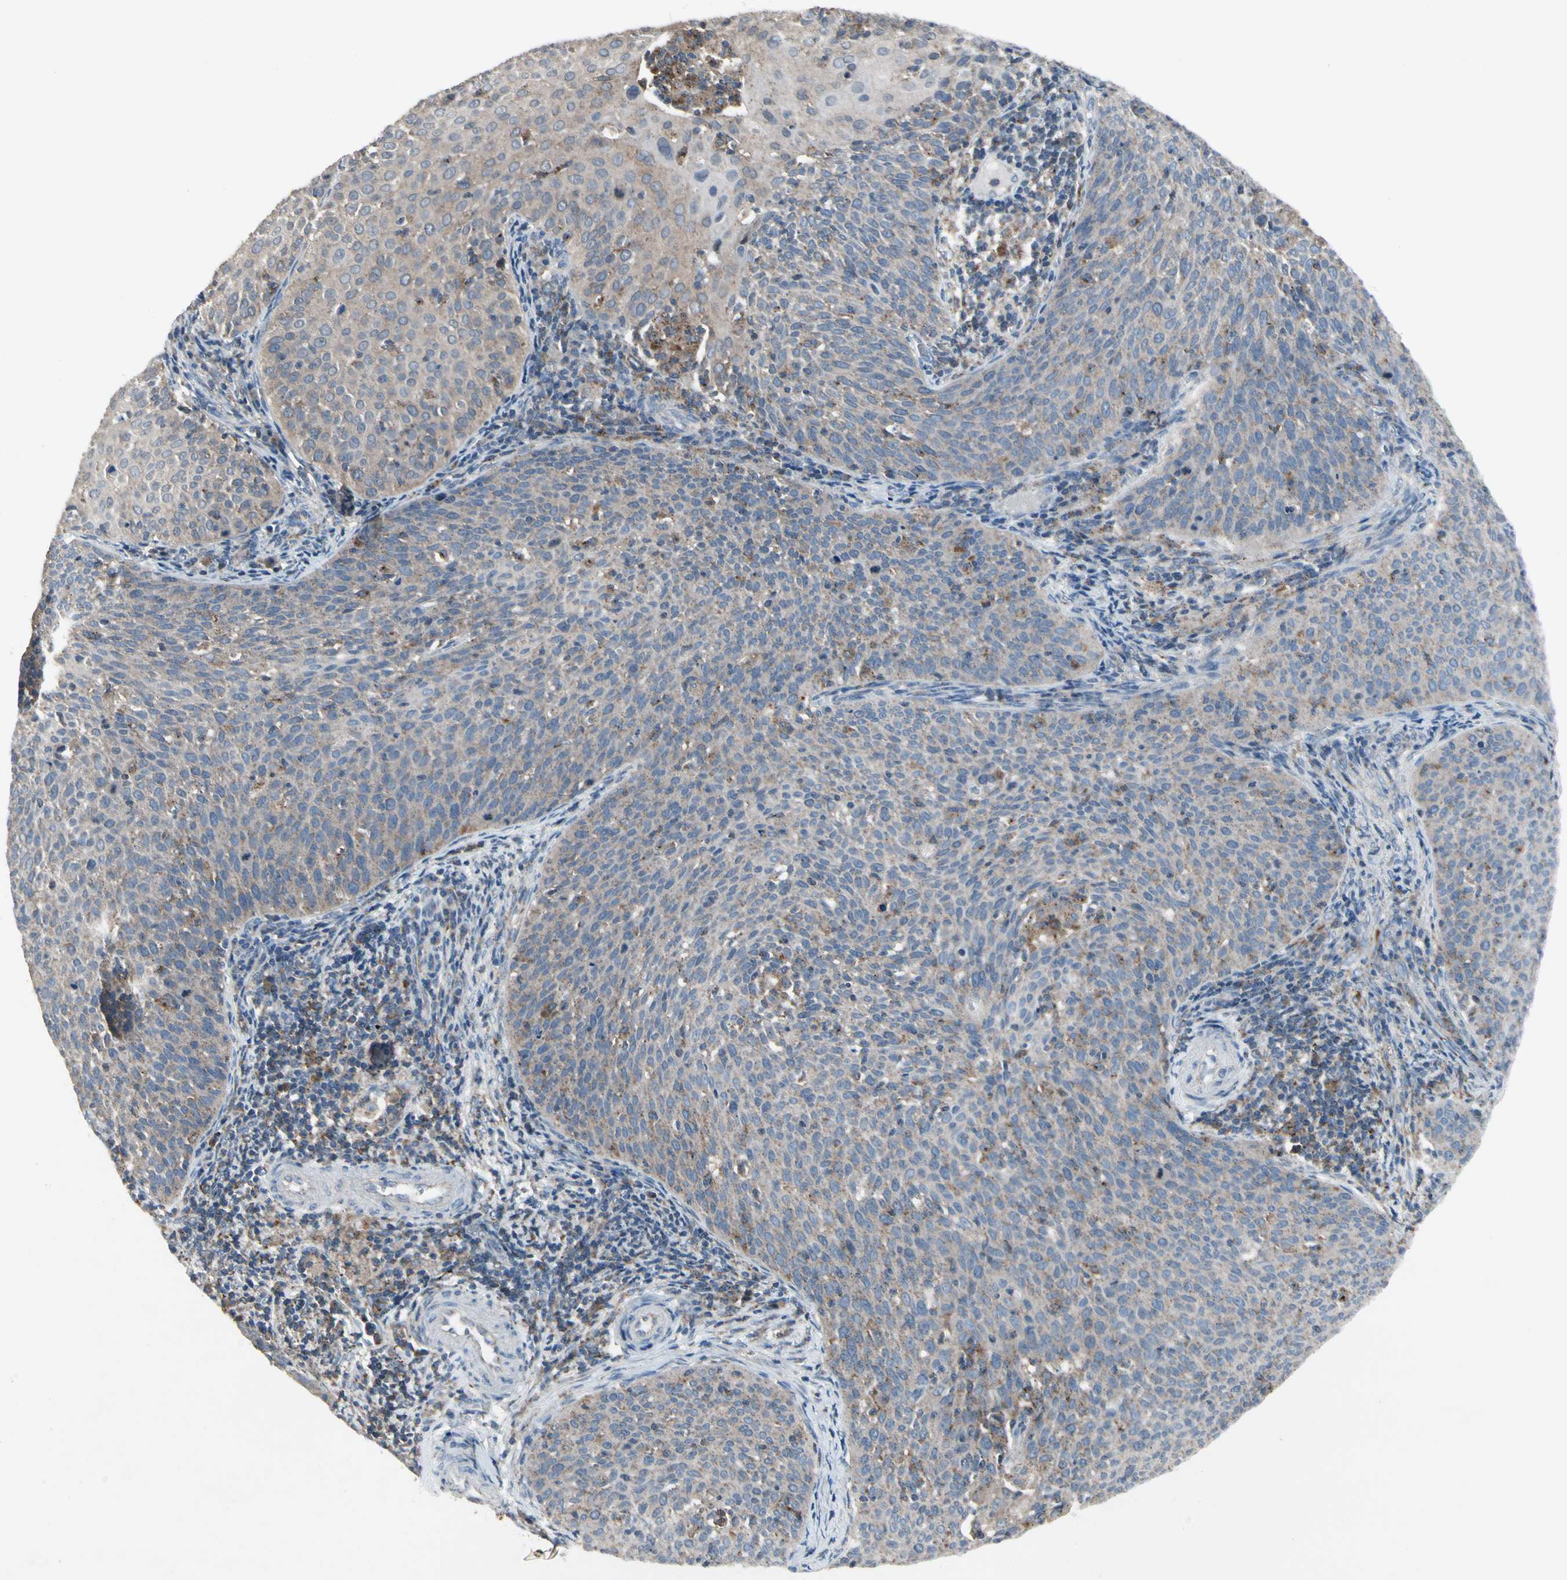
{"staining": {"intensity": "weak", "quantity": "25%-75%", "location": "cytoplasmic/membranous"}, "tissue": "cervical cancer", "cell_type": "Tumor cells", "image_type": "cancer", "snomed": [{"axis": "morphology", "description": "Squamous cell carcinoma, NOS"}, {"axis": "topography", "description": "Cervix"}], "caption": "Immunohistochemical staining of human squamous cell carcinoma (cervical) demonstrates weak cytoplasmic/membranous protein positivity in about 25%-75% of tumor cells.", "gene": "NMI", "patient": {"sex": "female", "age": 38}}